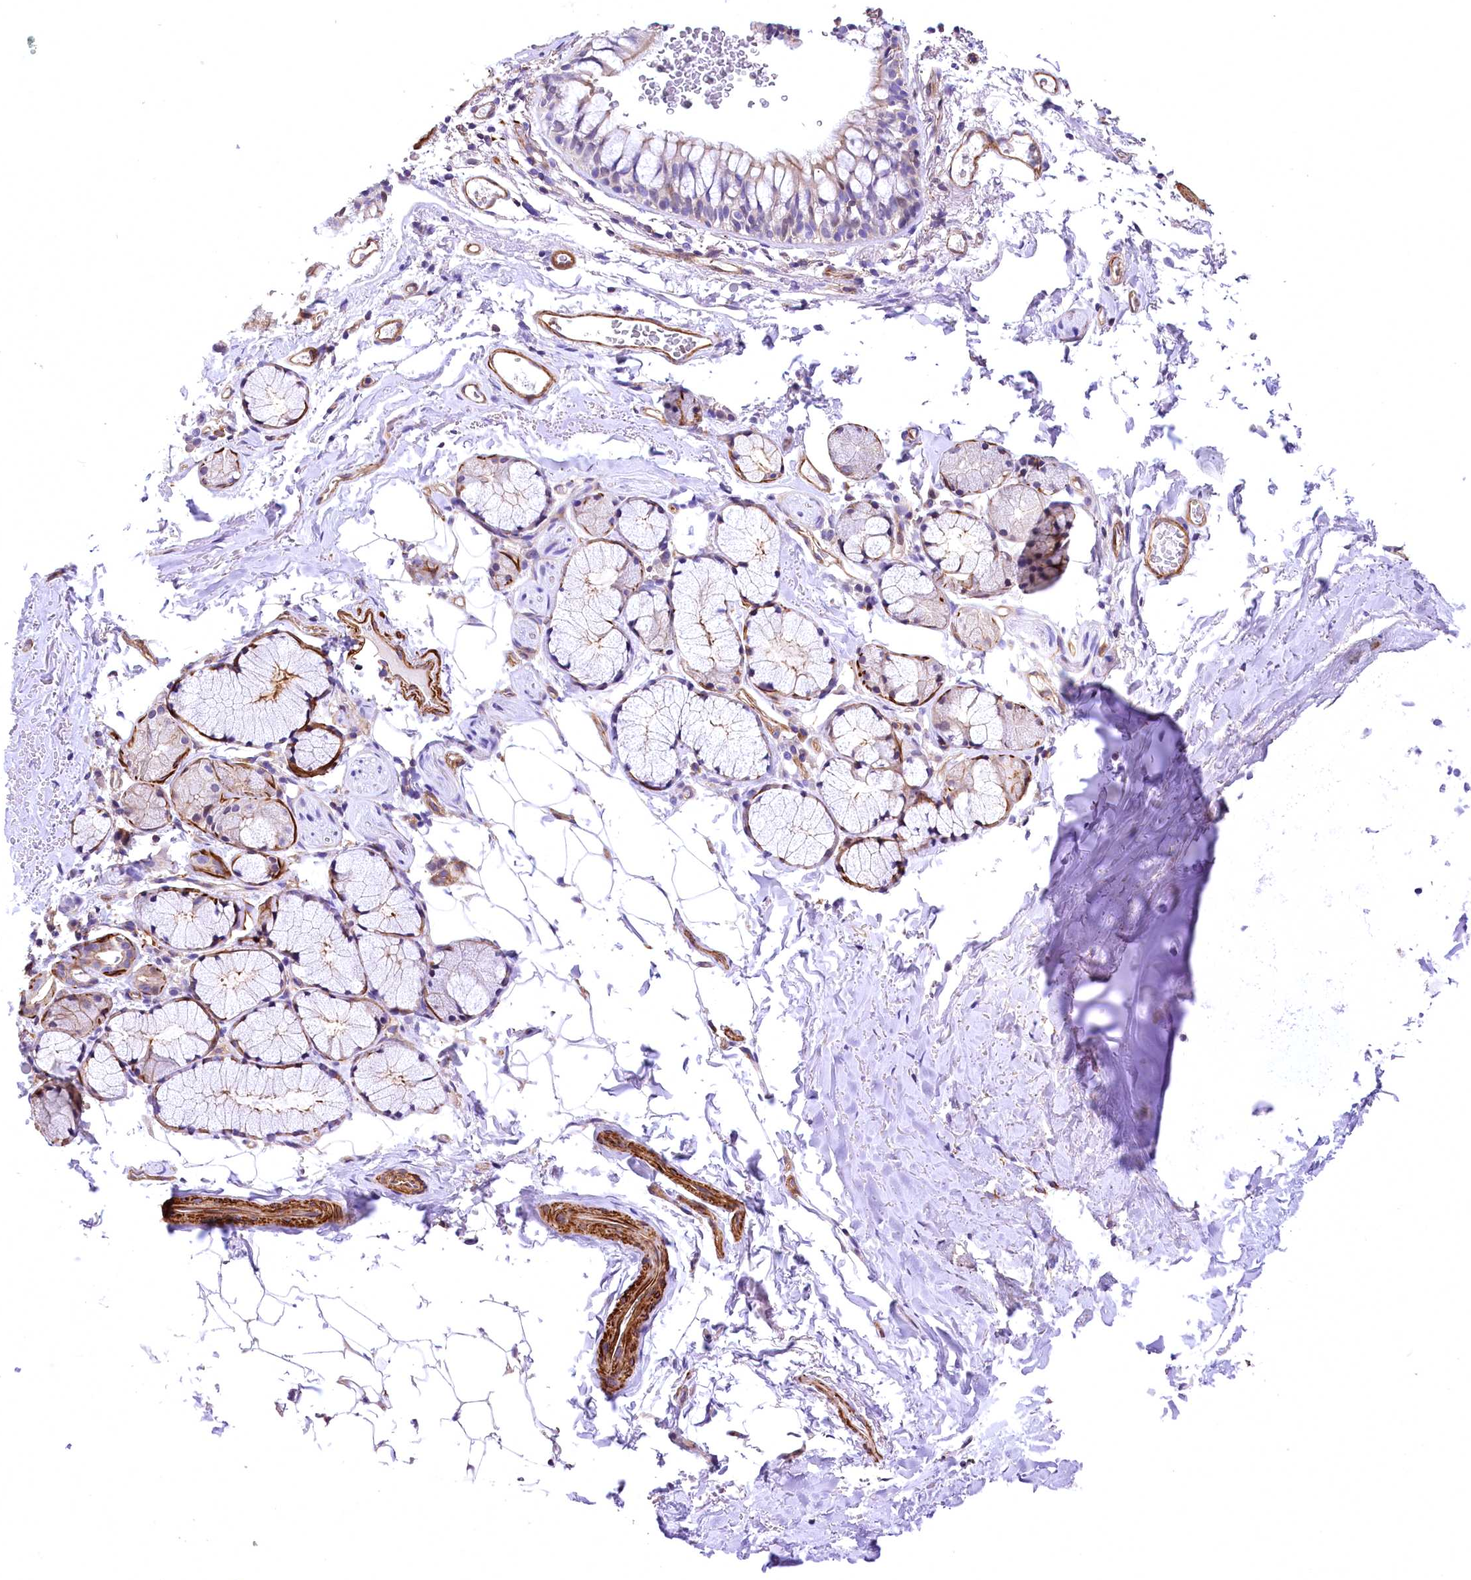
{"staining": {"intensity": "weak", "quantity": "25%-75%", "location": "cytoplasmic/membranous"}, "tissue": "bronchus", "cell_type": "Respiratory epithelial cells", "image_type": "normal", "snomed": [{"axis": "morphology", "description": "Normal tissue, NOS"}, {"axis": "topography", "description": "Cartilage tissue"}, {"axis": "topography", "description": "Bronchus"}], "caption": "Brown immunohistochemical staining in normal bronchus displays weak cytoplasmic/membranous expression in about 25%-75% of respiratory epithelial cells. The staining is performed using DAB (3,3'-diaminobenzidine) brown chromogen to label protein expression. The nuclei are counter-stained blue using hematoxylin.", "gene": "DPP3", "patient": {"sex": "female", "age": 73}}